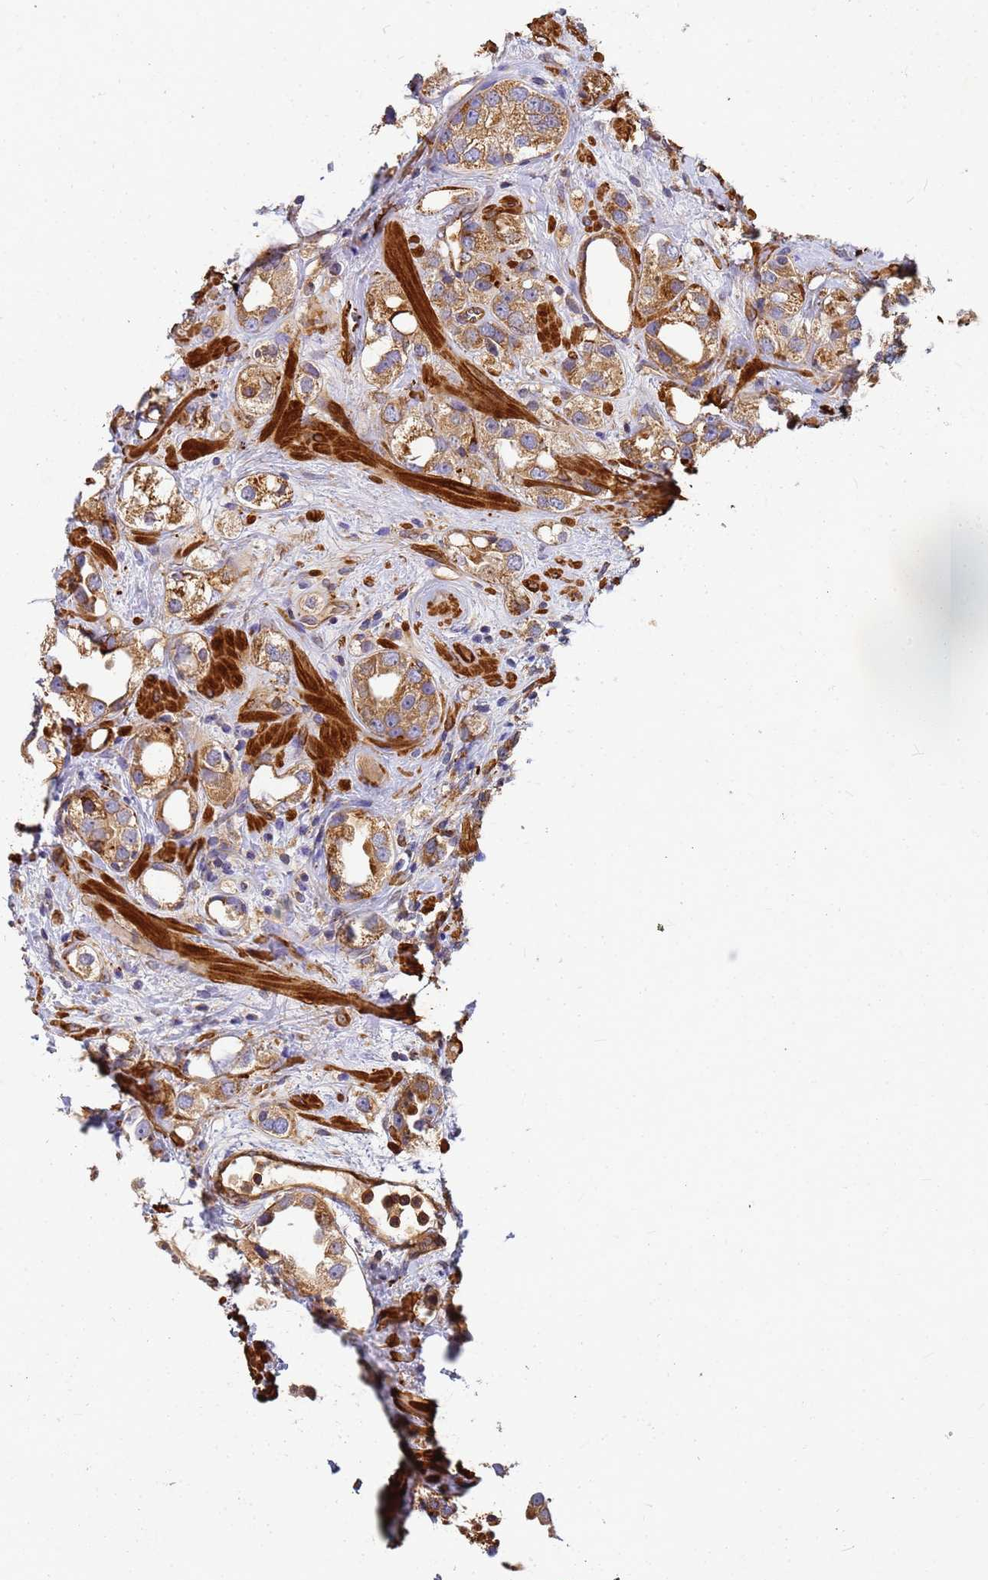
{"staining": {"intensity": "moderate", "quantity": ">75%", "location": "cytoplasmic/membranous"}, "tissue": "prostate cancer", "cell_type": "Tumor cells", "image_type": "cancer", "snomed": [{"axis": "morphology", "description": "Adenocarcinoma, NOS"}, {"axis": "topography", "description": "Prostate"}], "caption": "Approximately >75% of tumor cells in human prostate cancer reveal moderate cytoplasmic/membranous protein staining as visualized by brown immunohistochemical staining.", "gene": "C2CD5", "patient": {"sex": "male", "age": 79}}